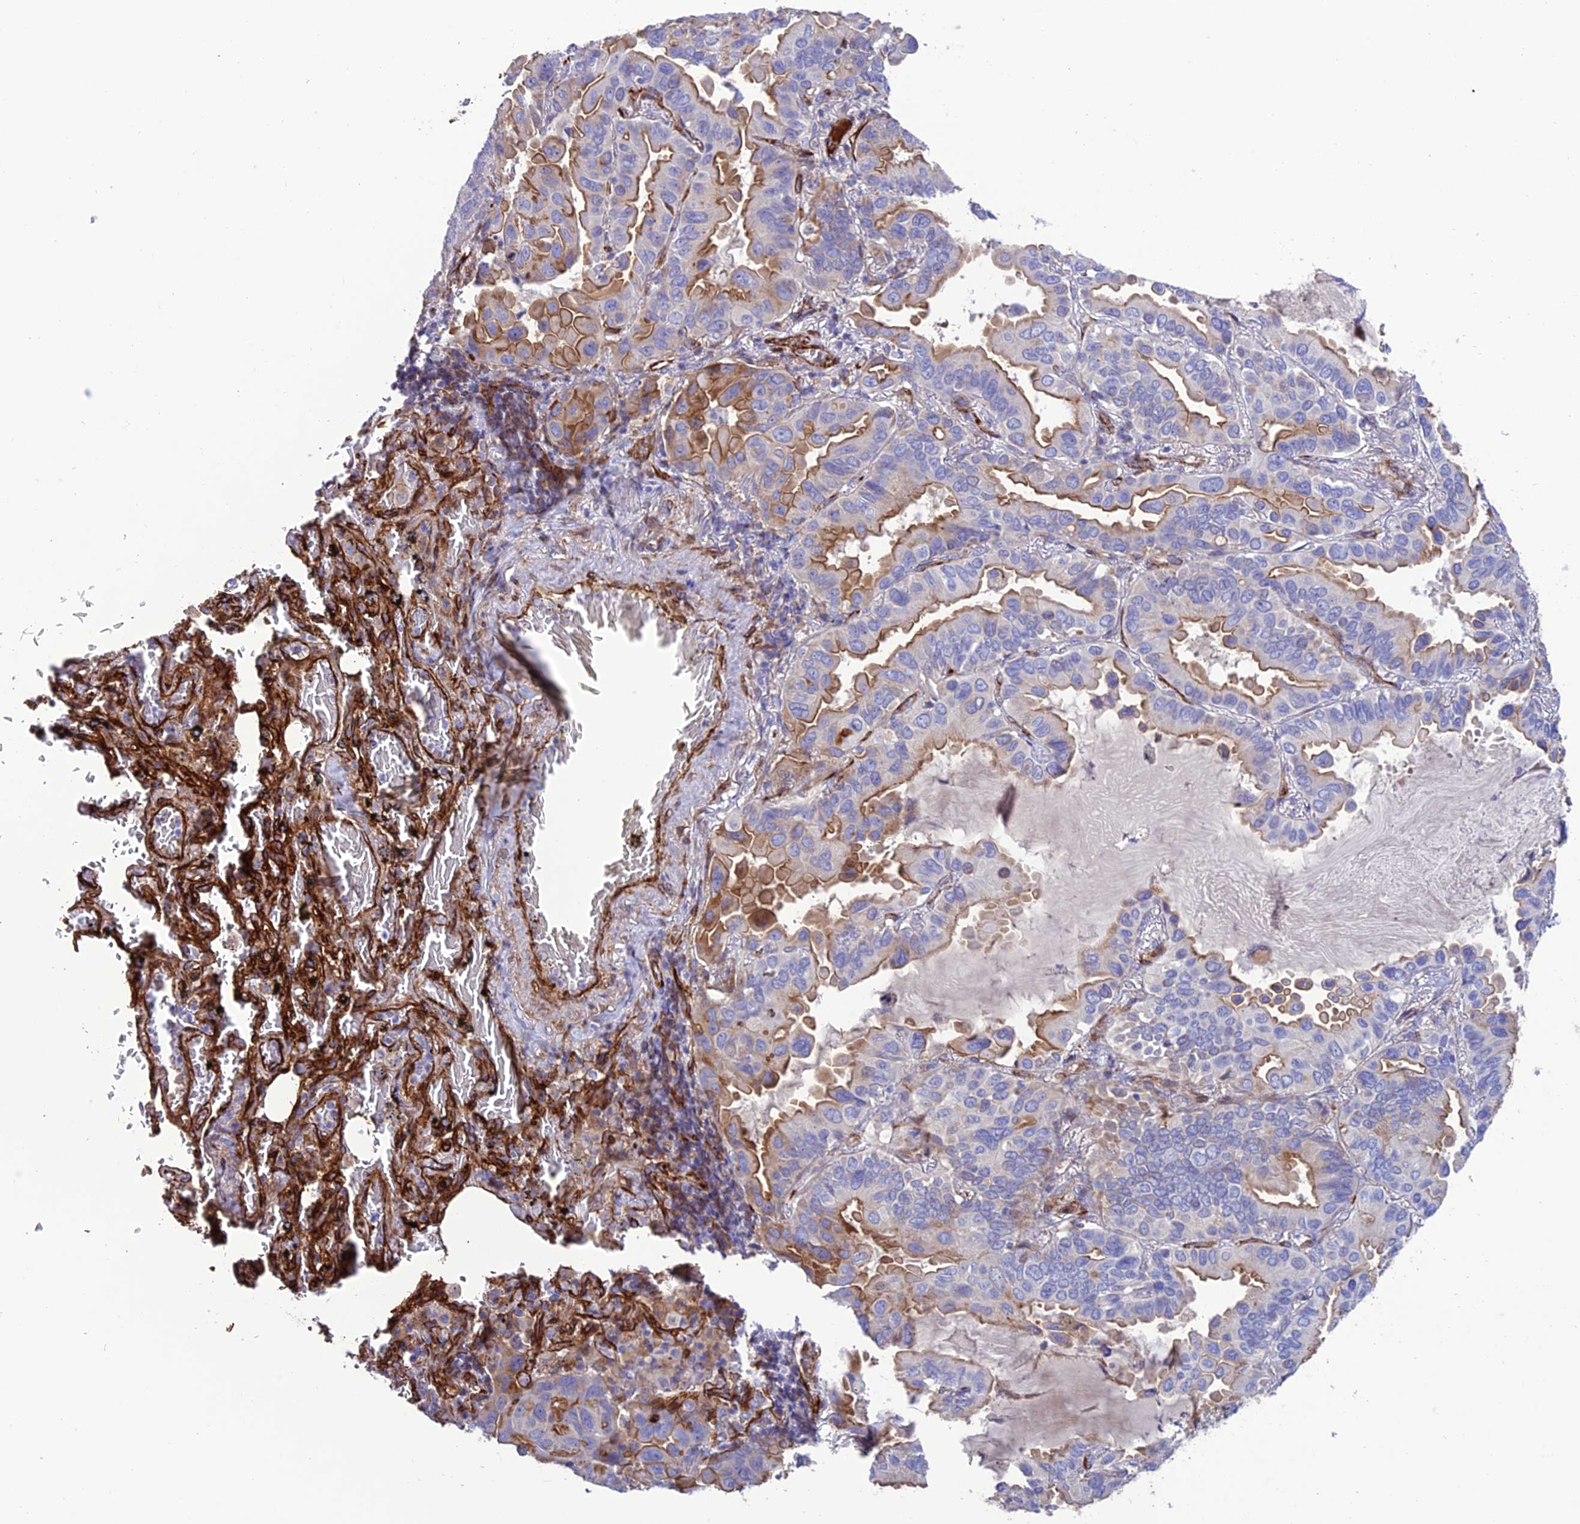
{"staining": {"intensity": "moderate", "quantity": "<25%", "location": "cytoplasmic/membranous"}, "tissue": "lung cancer", "cell_type": "Tumor cells", "image_type": "cancer", "snomed": [{"axis": "morphology", "description": "Adenocarcinoma, NOS"}, {"axis": "topography", "description": "Lung"}], "caption": "IHC (DAB) staining of human lung cancer displays moderate cytoplasmic/membranous protein positivity in approximately <25% of tumor cells.", "gene": "REX1BD", "patient": {"sex": "male", "age": 64}}